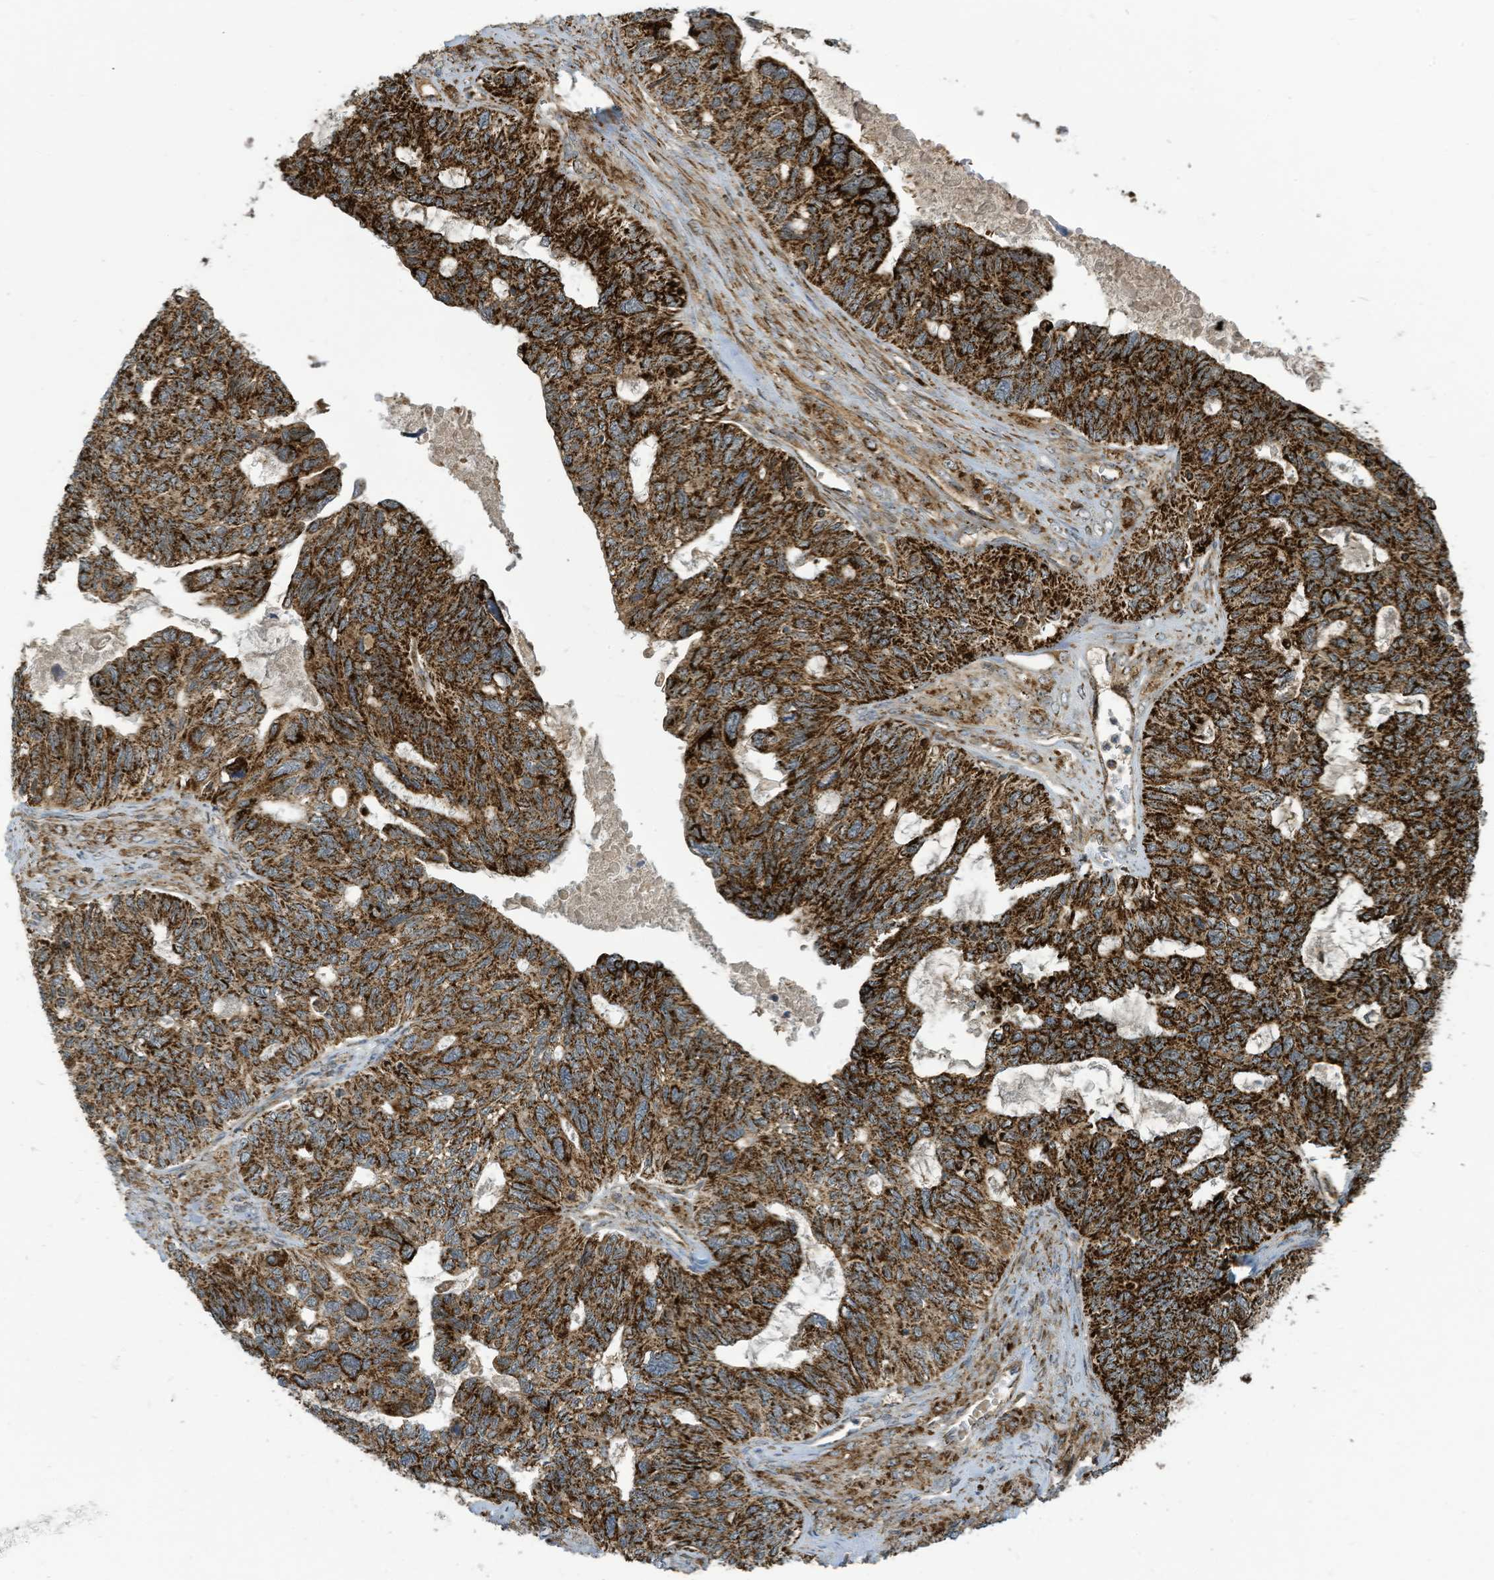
{"staining": {"intensity": "strong", "quantity": ">75%", "location": "cytoplasmic/membranous"}, "tissue": "ovarian cancer", "cell_type": "Tumor cells", "image_type": "cancer", "snomed": [{"axis": "morphology", "description": "Cystadenocarcinoma, serous, NOS"}, {"axis": "topography", "description": "Ovary"}], "caption": "Protein expression analysis of human ovarian serous cystadenocarcinoma reveals strong cytoplasmic/membranous staining in about >75% of tumor cells.", "gene": "COX10", "patient": {"sex": "female", "age": 79}}